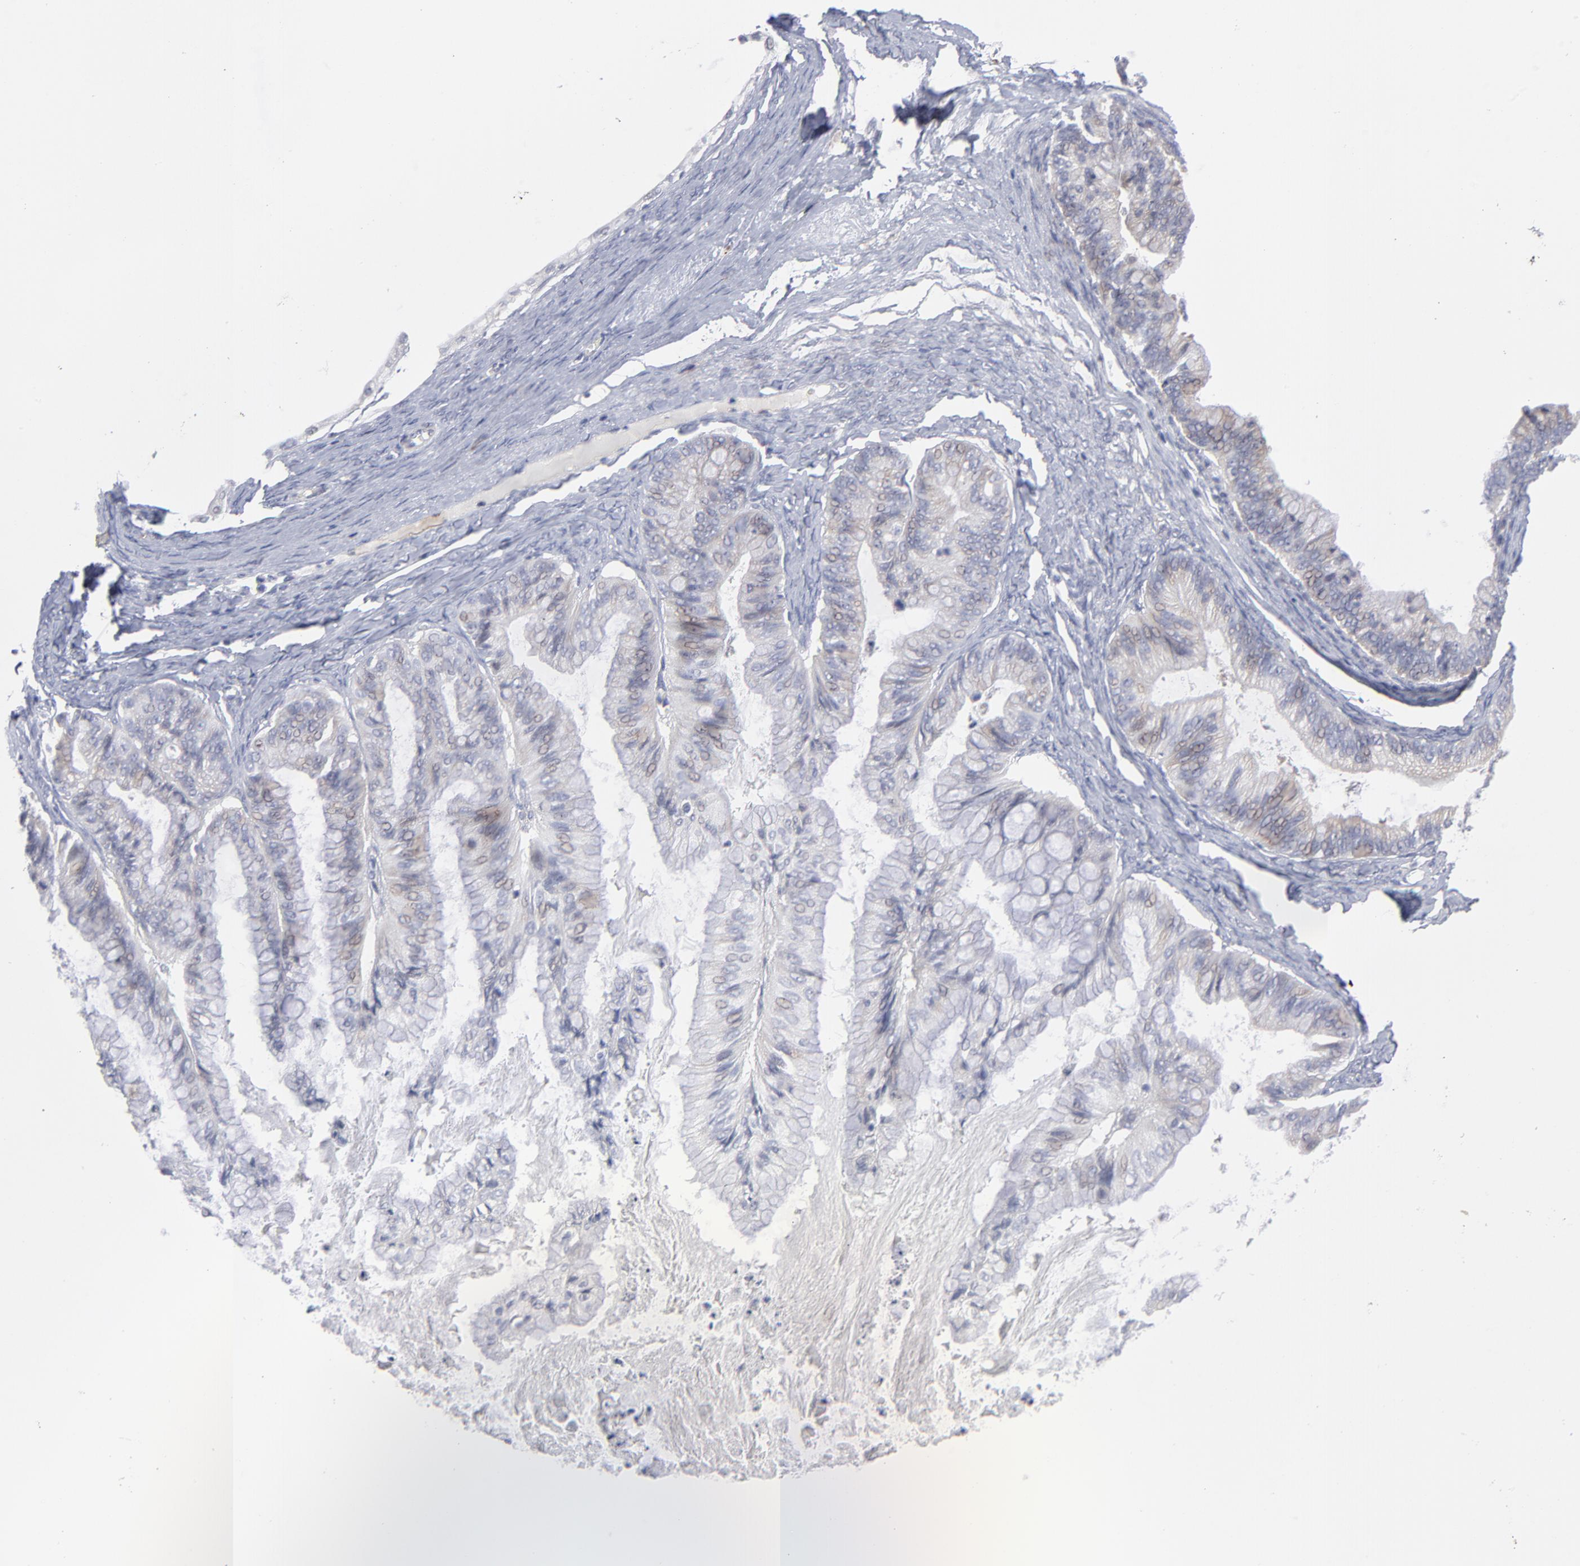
{"staining": {"intensity": "negative", "quantity": "none", "location": "none"}, "tissue": "ovarian cancer", "cell_type": "Tumor cells", "image_type": "cancer", "snomed": [{"axis": "morphology", "description": "Cystadenocarcinoma, mucinous, NOS"}, {"axis": "topography", "description": "Ovary"}], "caption": "Immunohistochemistry (IHC) histopathology image of neoplastic tissue: ovarian mucinous cystadenocarcinoma stained with DAB exhibits no significant protein positivity in tumor cells.", "gene": "RPS24", "patient": {"sex": "female", "age": 57}}